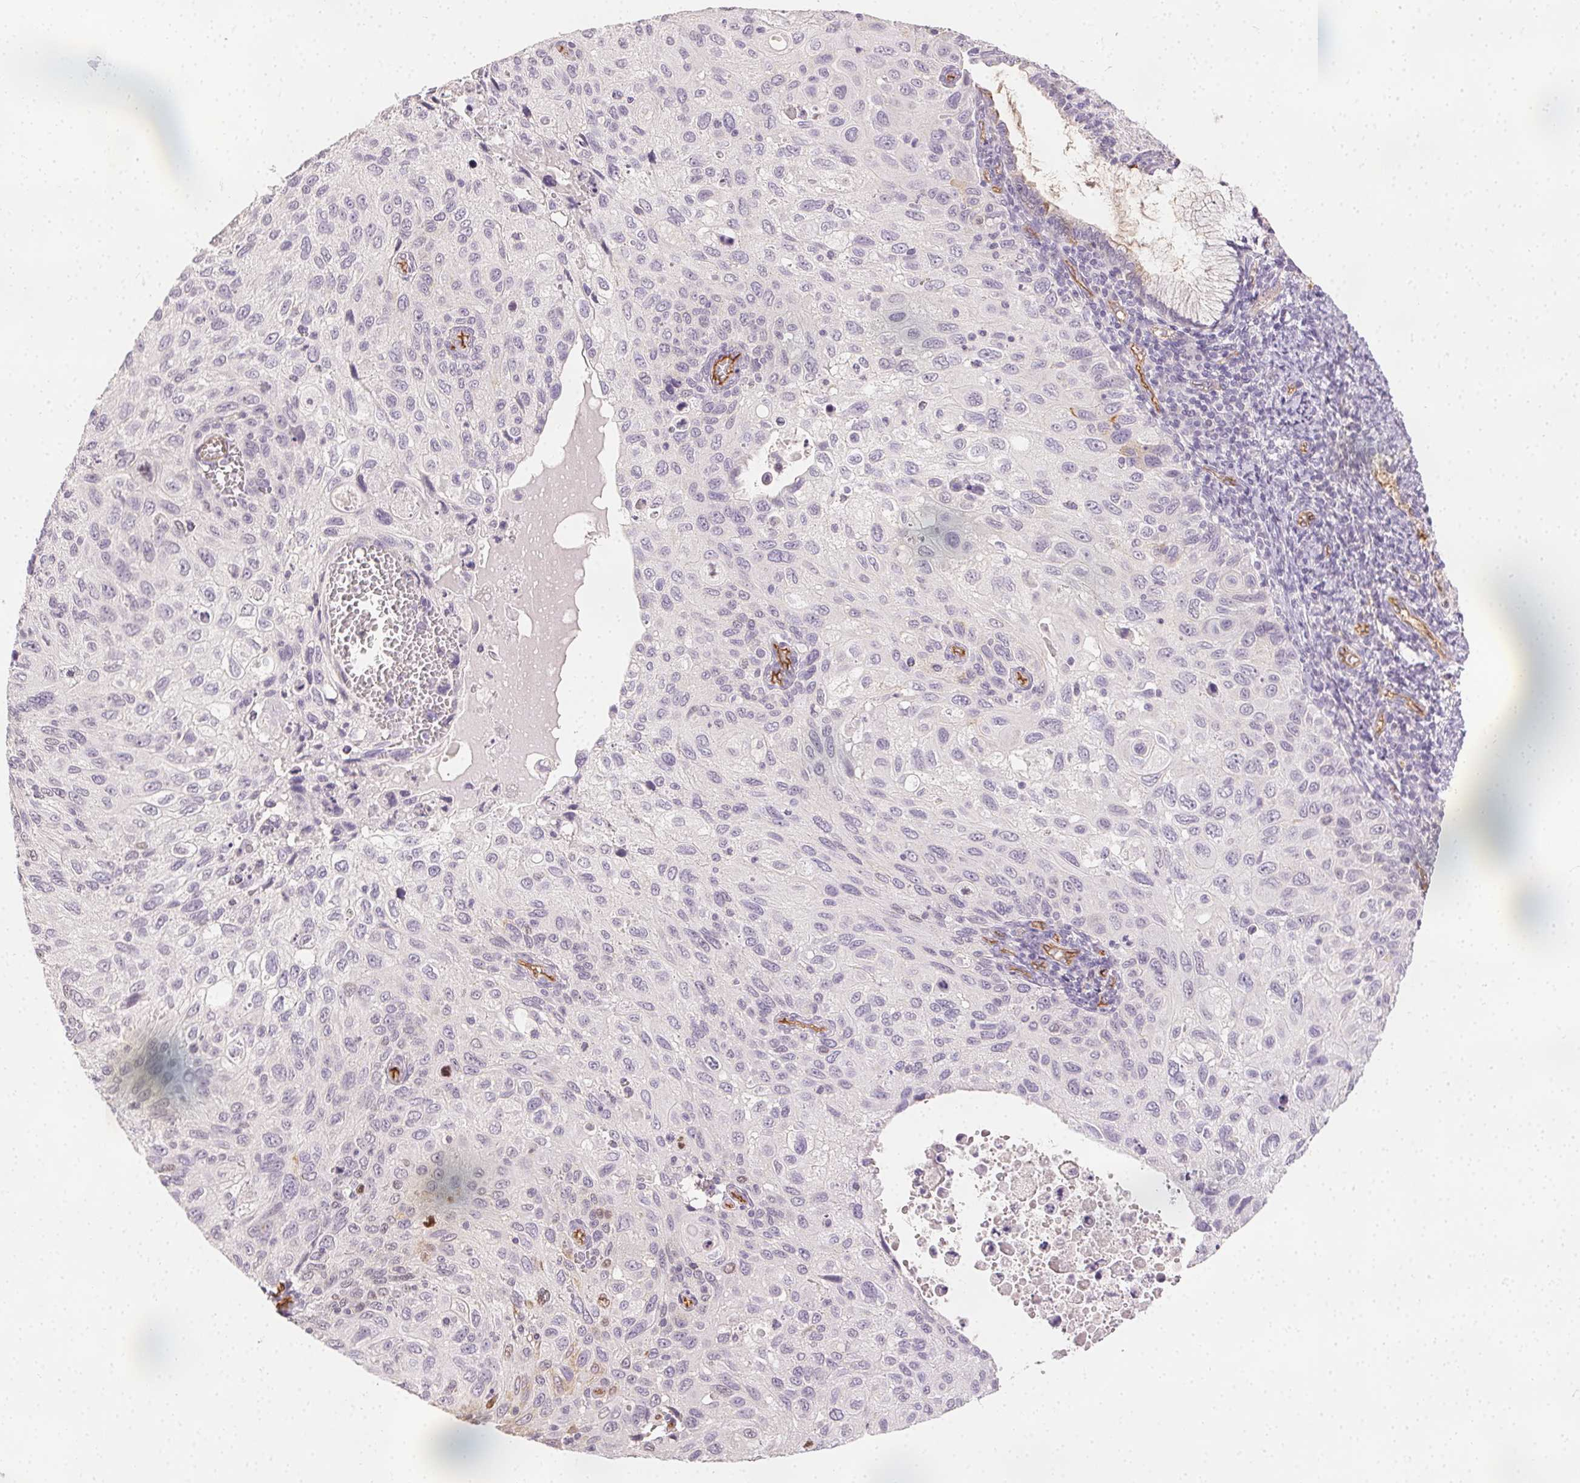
{"staining": {"intensity": "negative", "quantity": "none", "location": "none"}, "tissue": "cervical cancer", "cell_type": "Tumor cells", "image_type": "cancer", "snomed": [{"axis": "morphology", "description": "Squamous cell carcinoma, NOS"}, {"axis": "topography", "description": "Cervix"}], "caption": "This is a image of IHC staining of cervical cancer (squamous cell carcinoma), which shows no staining in tumor cells.", "gene": "PODXL", "patient": {"sex": "female", "age": 70}}